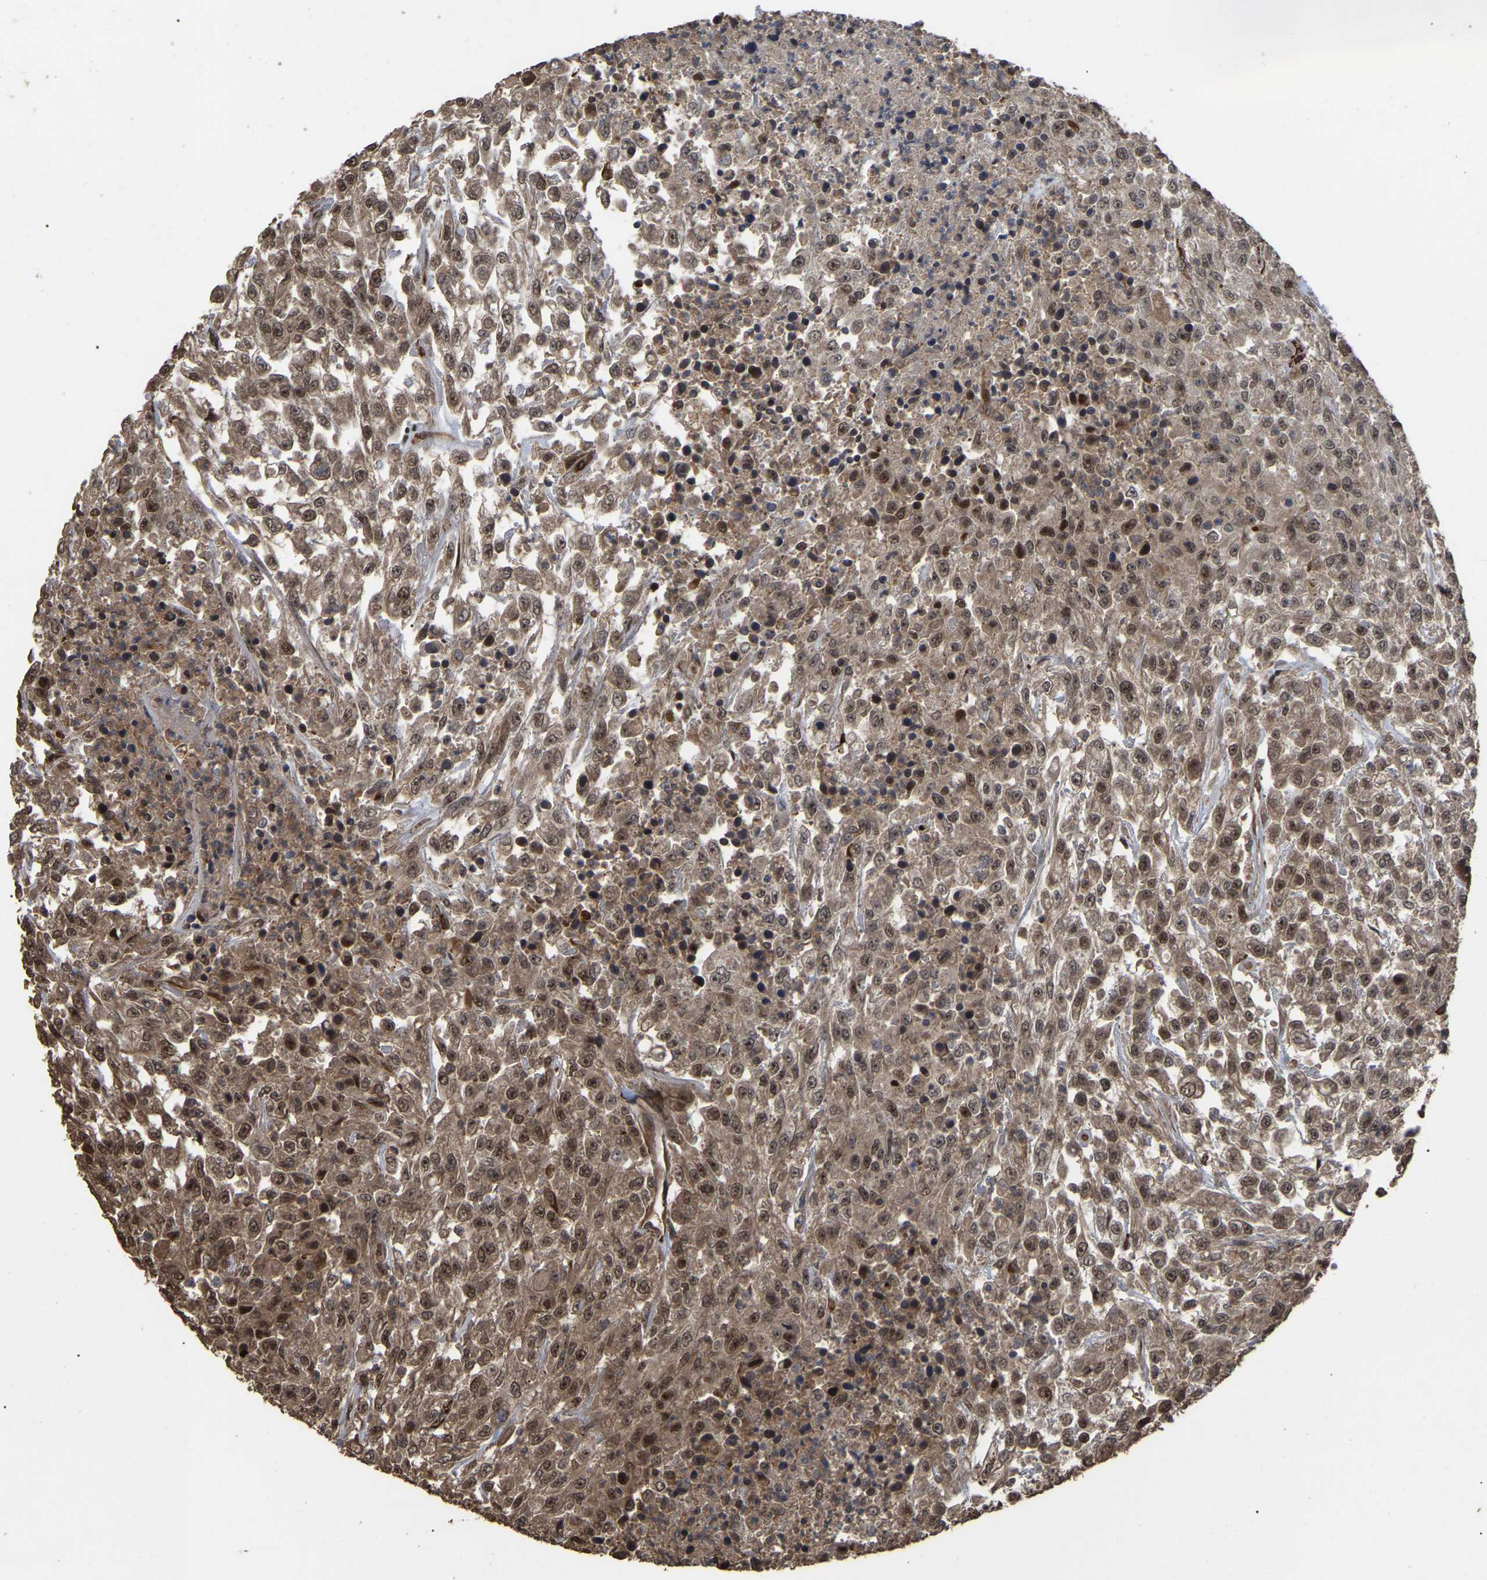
{"staining": {"intensity": "moderate", "quantity": ">75%", "location": "cytoplasmic/membranous,nuclear"}, "tissue": "urothelial cancer", "cell_type": "Tumor cells", "image_type": "cancer", "snomed": [{"axis": "morphology", "description": "Urothelial carcinoma, High grade"}, {"axis": "topography", "description": "Urinary bladder"}], "caption": "Moderate cytoplasmic/membranous and nuclear protein expression is present in about >75% of tumor cells in urothelial carcinoma (high-grade). The staining was performed using DAB, with brown indicating positive protein expression. Nuclei are stained blue with hematoxylin.", "gene": "FAM161B", "patient": {"sex": "male", "age": 46}}